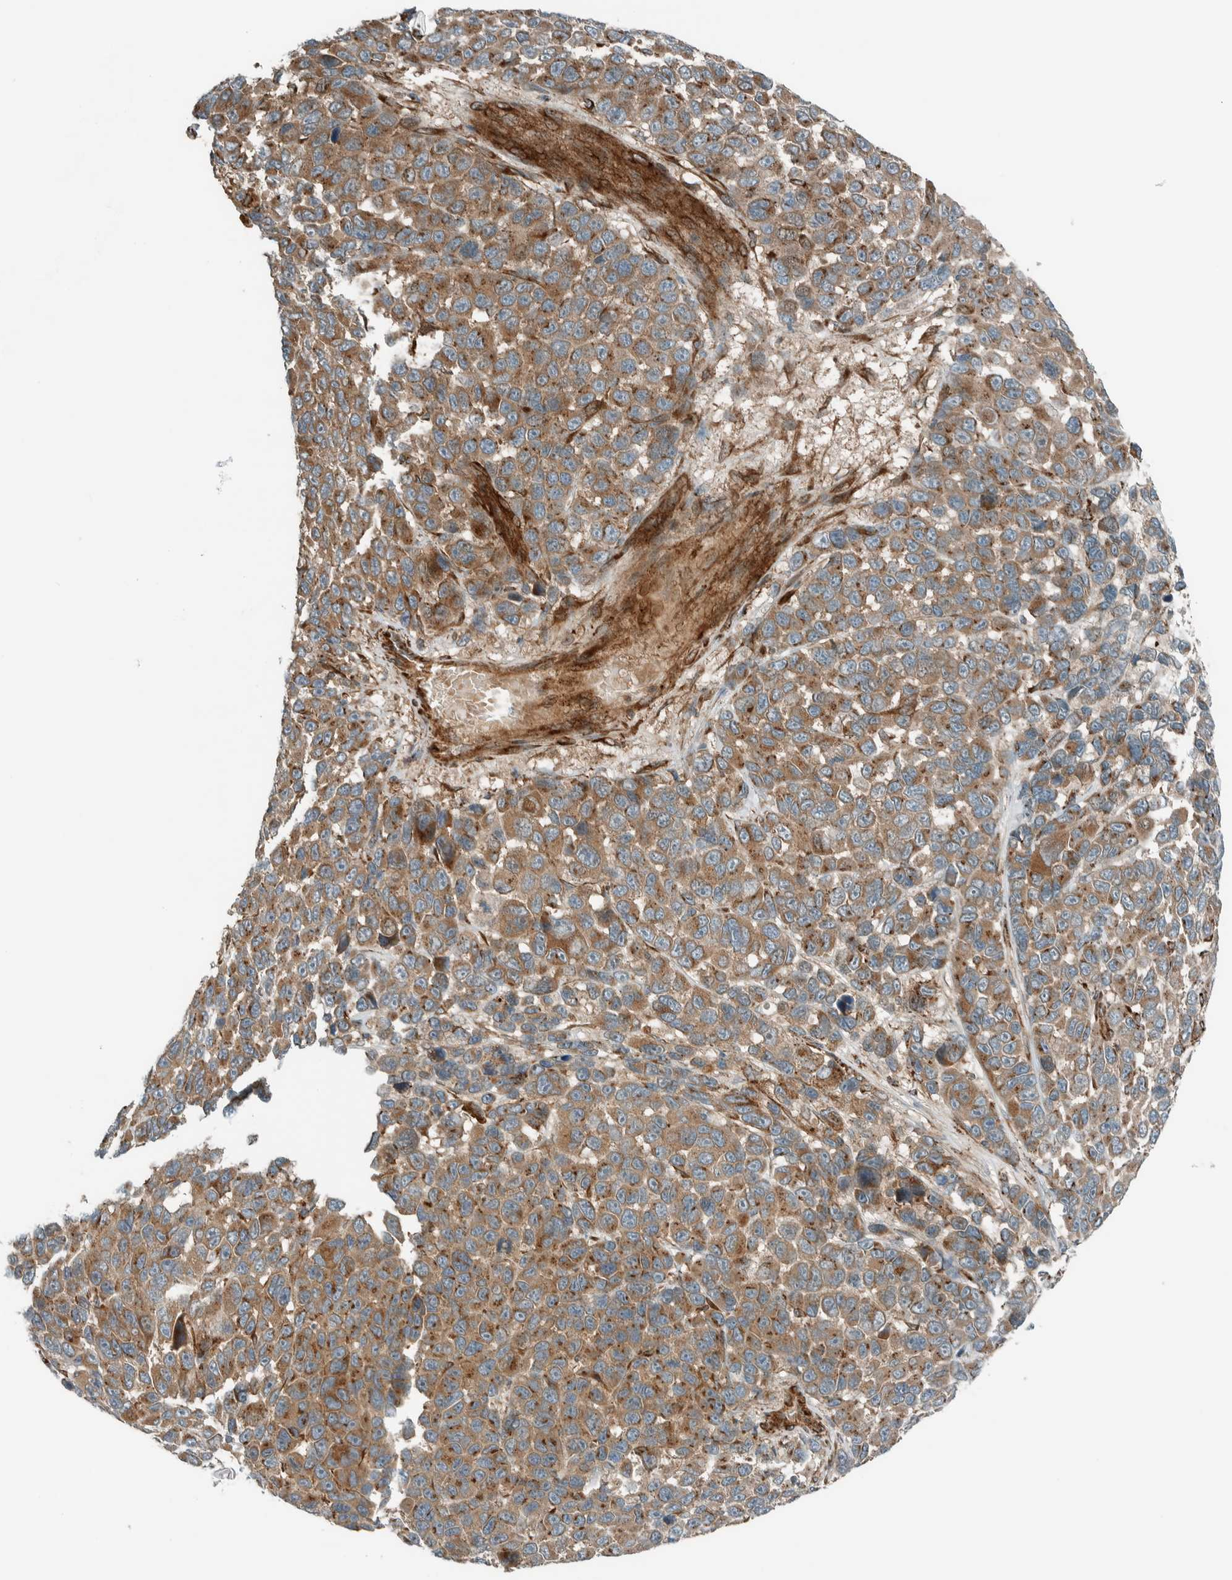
{"staining": {"intensity": "moderate", "quantity": ">75%", "location": "cytoplasmic/membranous"}, "tissue": "melanoma", "cell_type": "Tumor cells", "image_type": "cancer", "snomed": [{"axis": "morphology", "description": "Malignant melanoma, NOS"}, {"axis": "topography", "description": "Skin"}], "caption": "This histopathology image displays melanoma stained with immunohistochemistry to label a protein in brown. The cytoplasmic/membranous of tumor cells show moderate positivity for the protein. Nuclei are counter-stained blue.", "gene": "EXOC7", "patient": {"sex": "male", "age": 53}}